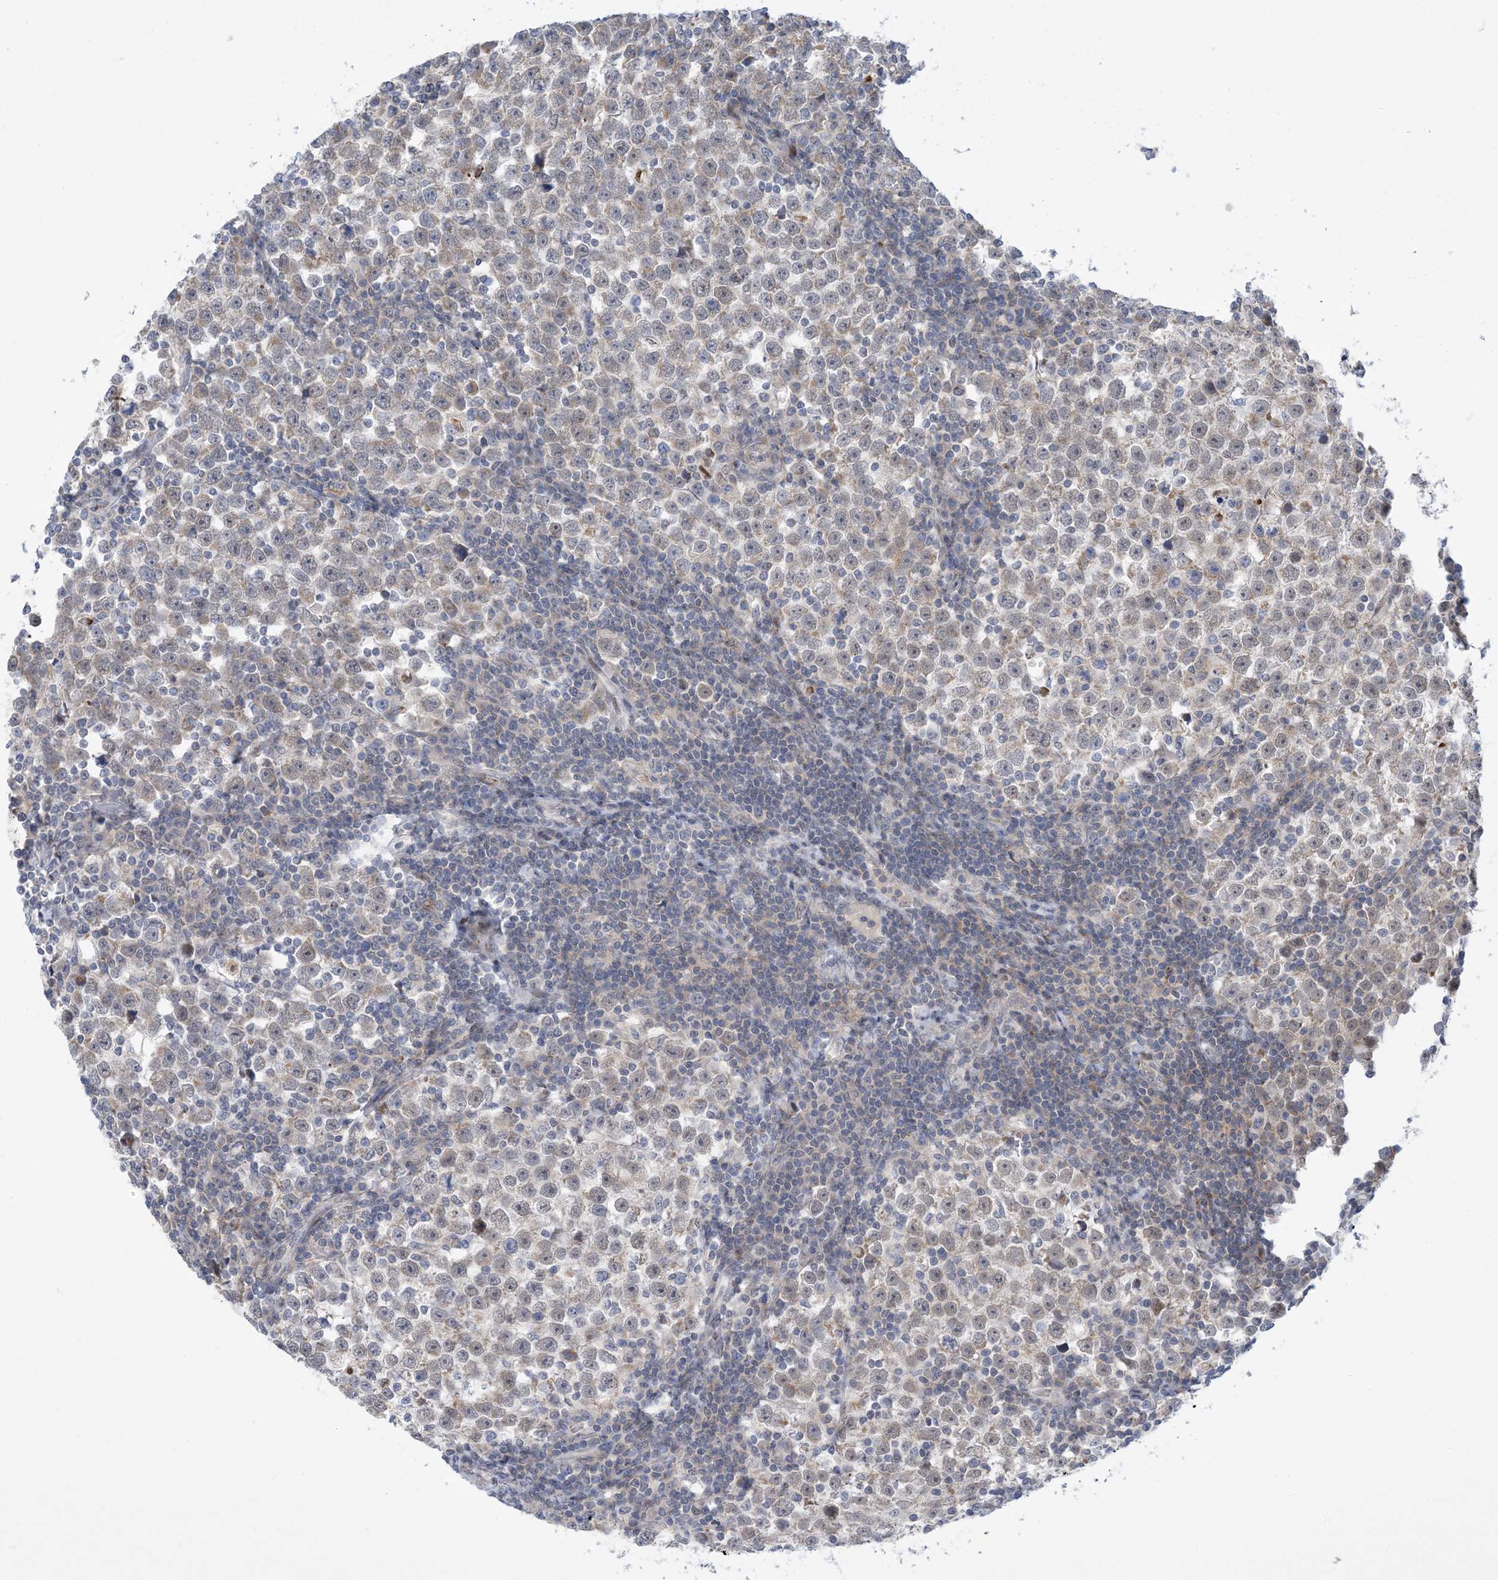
{"staining": {"intensity": "weak", "quantity": "<25%", "location": "cytoplasmic/membranous"}, "tissue": "testis cancer", "cell_type": "Tumor cells", "image_type": "cancer", "snomed": [{"axis": "morphology", "description": "Normal tissue, NOS"}, {"axis": "morphology", "description": "Seminoma, NOS"}, {"axis": "topography", "description": "Testis"}], "caption": "This image is of testis seminoma stained with immunohistochemistry to label a protein in brown with the nuclei are counter-stained blue. There is no expression in tumor cells.", "gene": "ZNF8", "patient": {"sex": "male", "age": 43}}